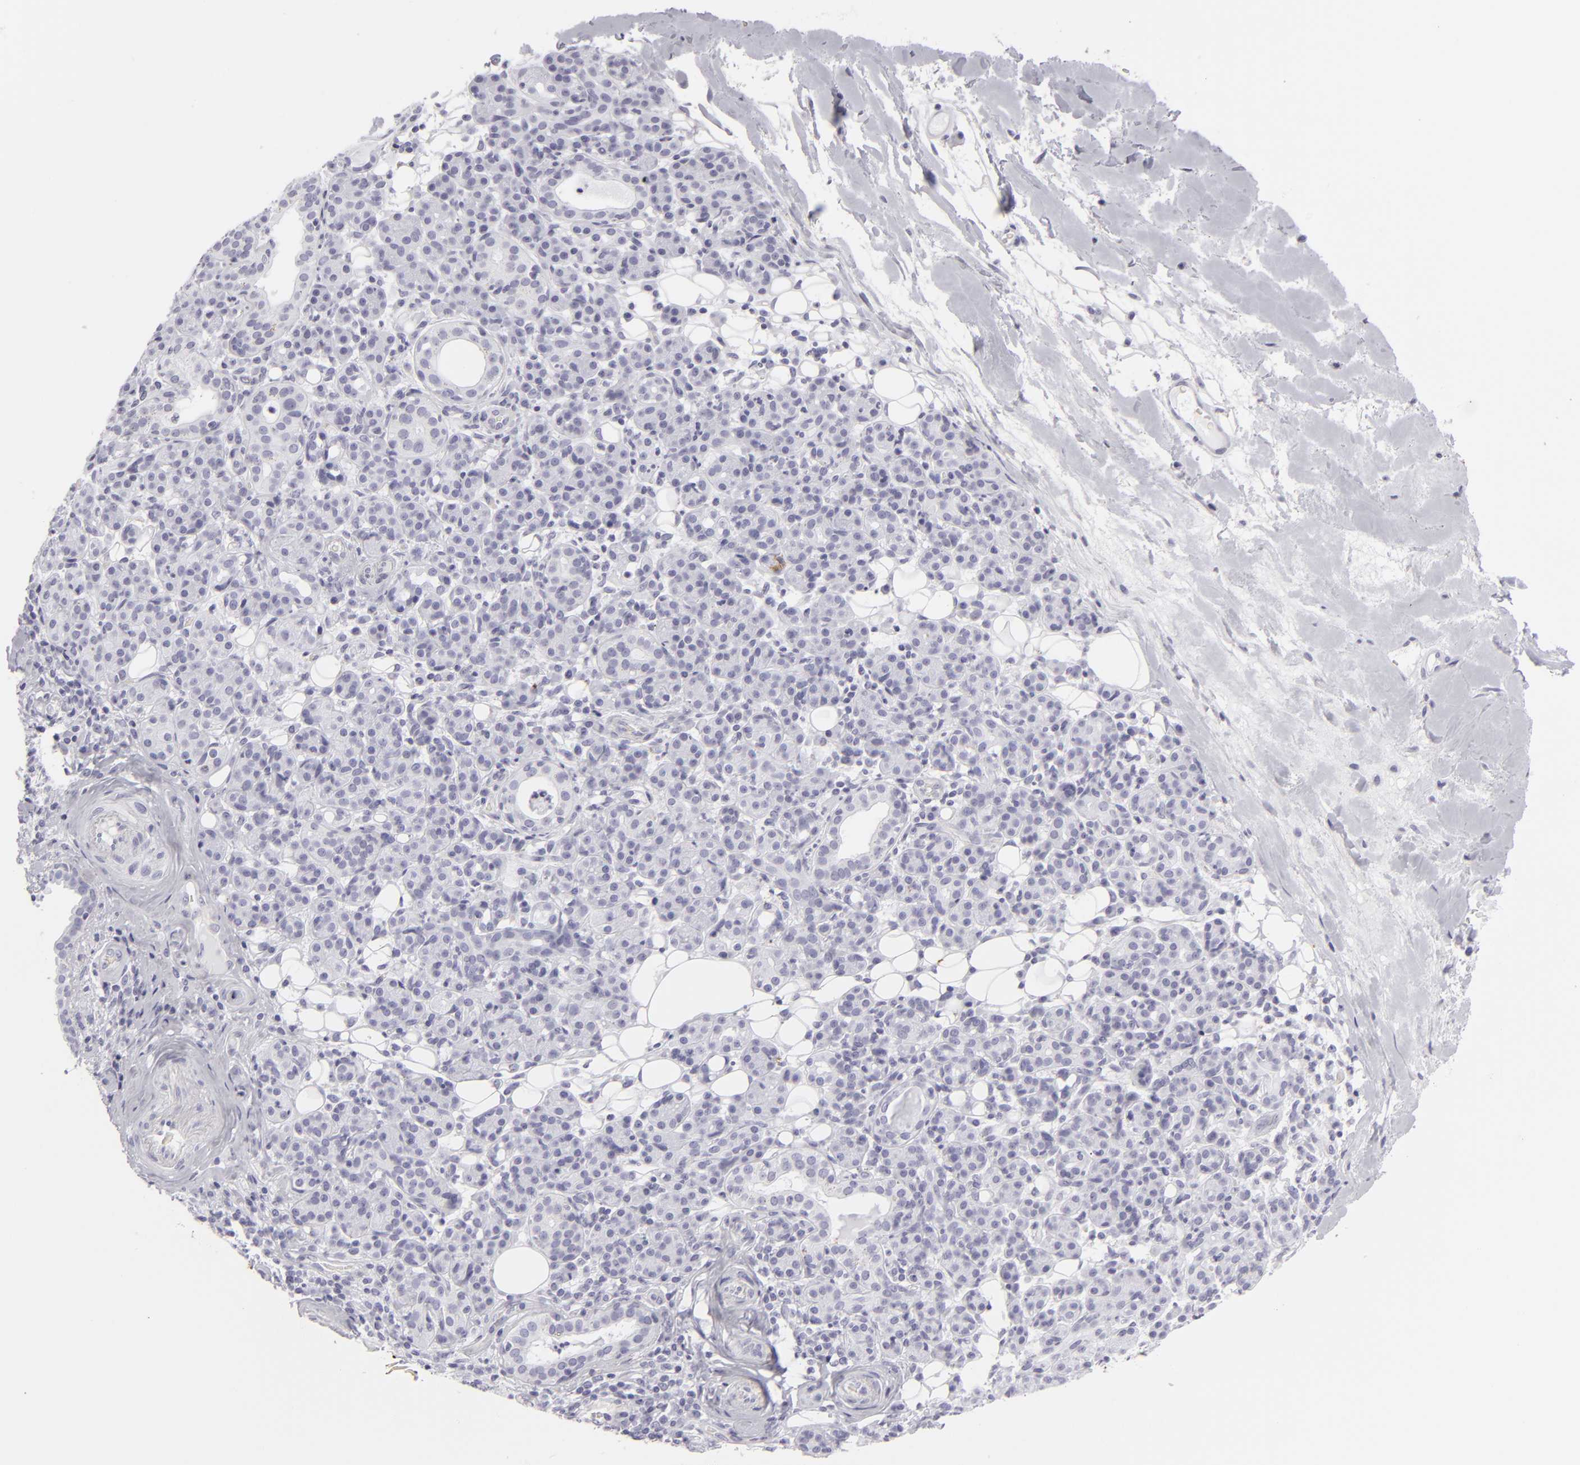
{"staining": {"intensity": "negative", "quantity": "none", "location": "none"}, "tissue": "skin cancer", "cell_type": "Tumor cells", "image_type": "cancer", "snomed": [{"axis": "morphology", "description": "Squamous cell carcinoma, NOS"}, {"axis": "topography", "description": "Skin"}], "caption": "The photomicrograph reveals no significant staining in tumor cells of skin cancer.", "gene": "KRT1", "patient": {"sex": "male", "age": 84}}